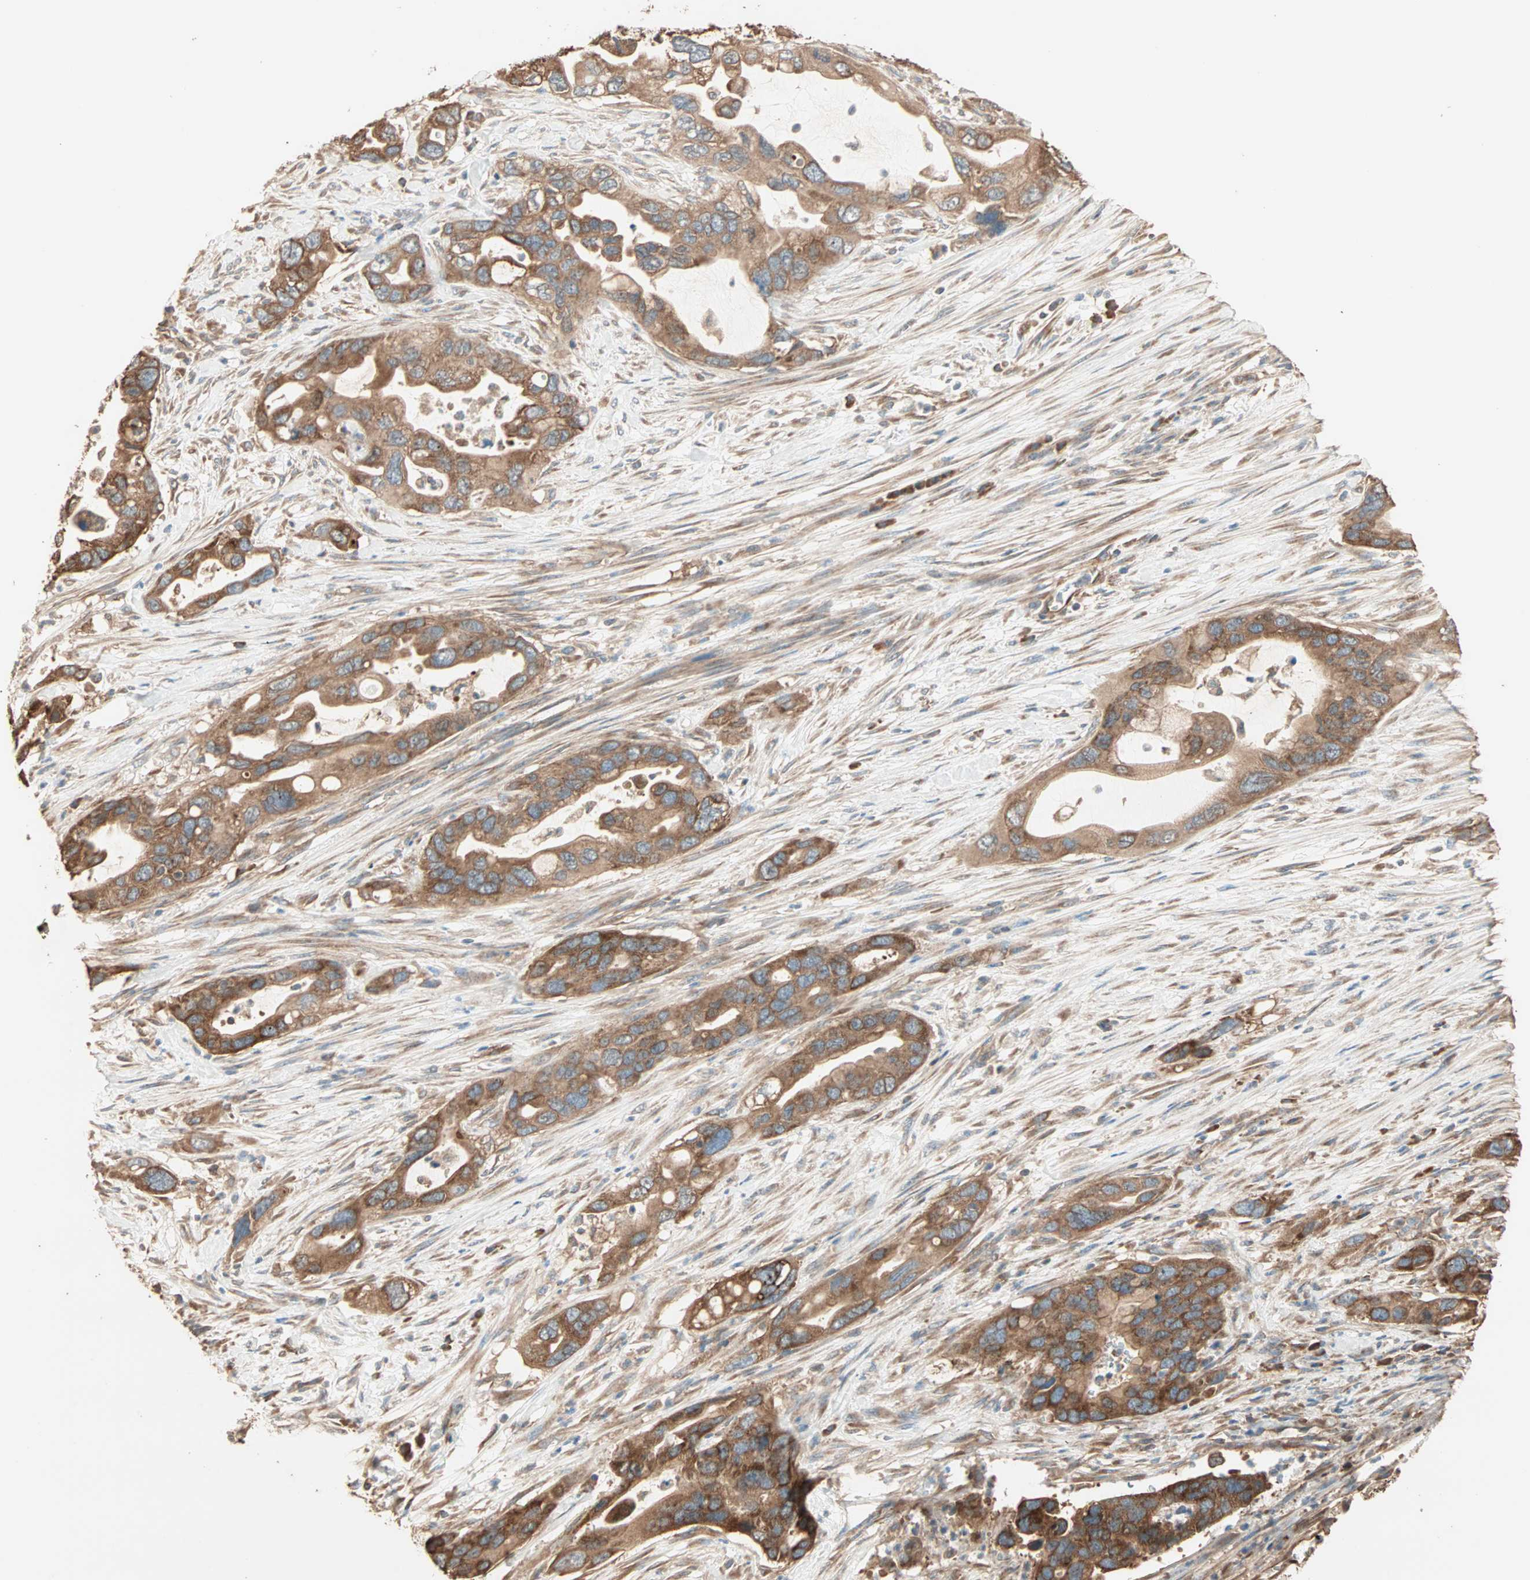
{"staining": {"intensity": "strong", "quantity": ">75%", "location": "cytoplasmic/membranous"}, "tissue": "pancreatic cancer", "cell_type": "Tumor cells", "image_type": "cancer", "snomed": [{"axis": "morphology", "description": "Adenocarcinoma, NOS"}, {"axis": "topography", "description": "Pancreas"}], "caption": "Immunohistochemistry histopathology image of neoplastic tissue: human pancreatic cancer stained using immunohistochemistry shows high levels of strong protein expression localized specifically in the cytoplasmic/membranous of tumor cells, appearing as a cytoplasmic/membranous brown color.", "gene": "EIF4G2", "patient": {"sex": "female", "age": 71}}